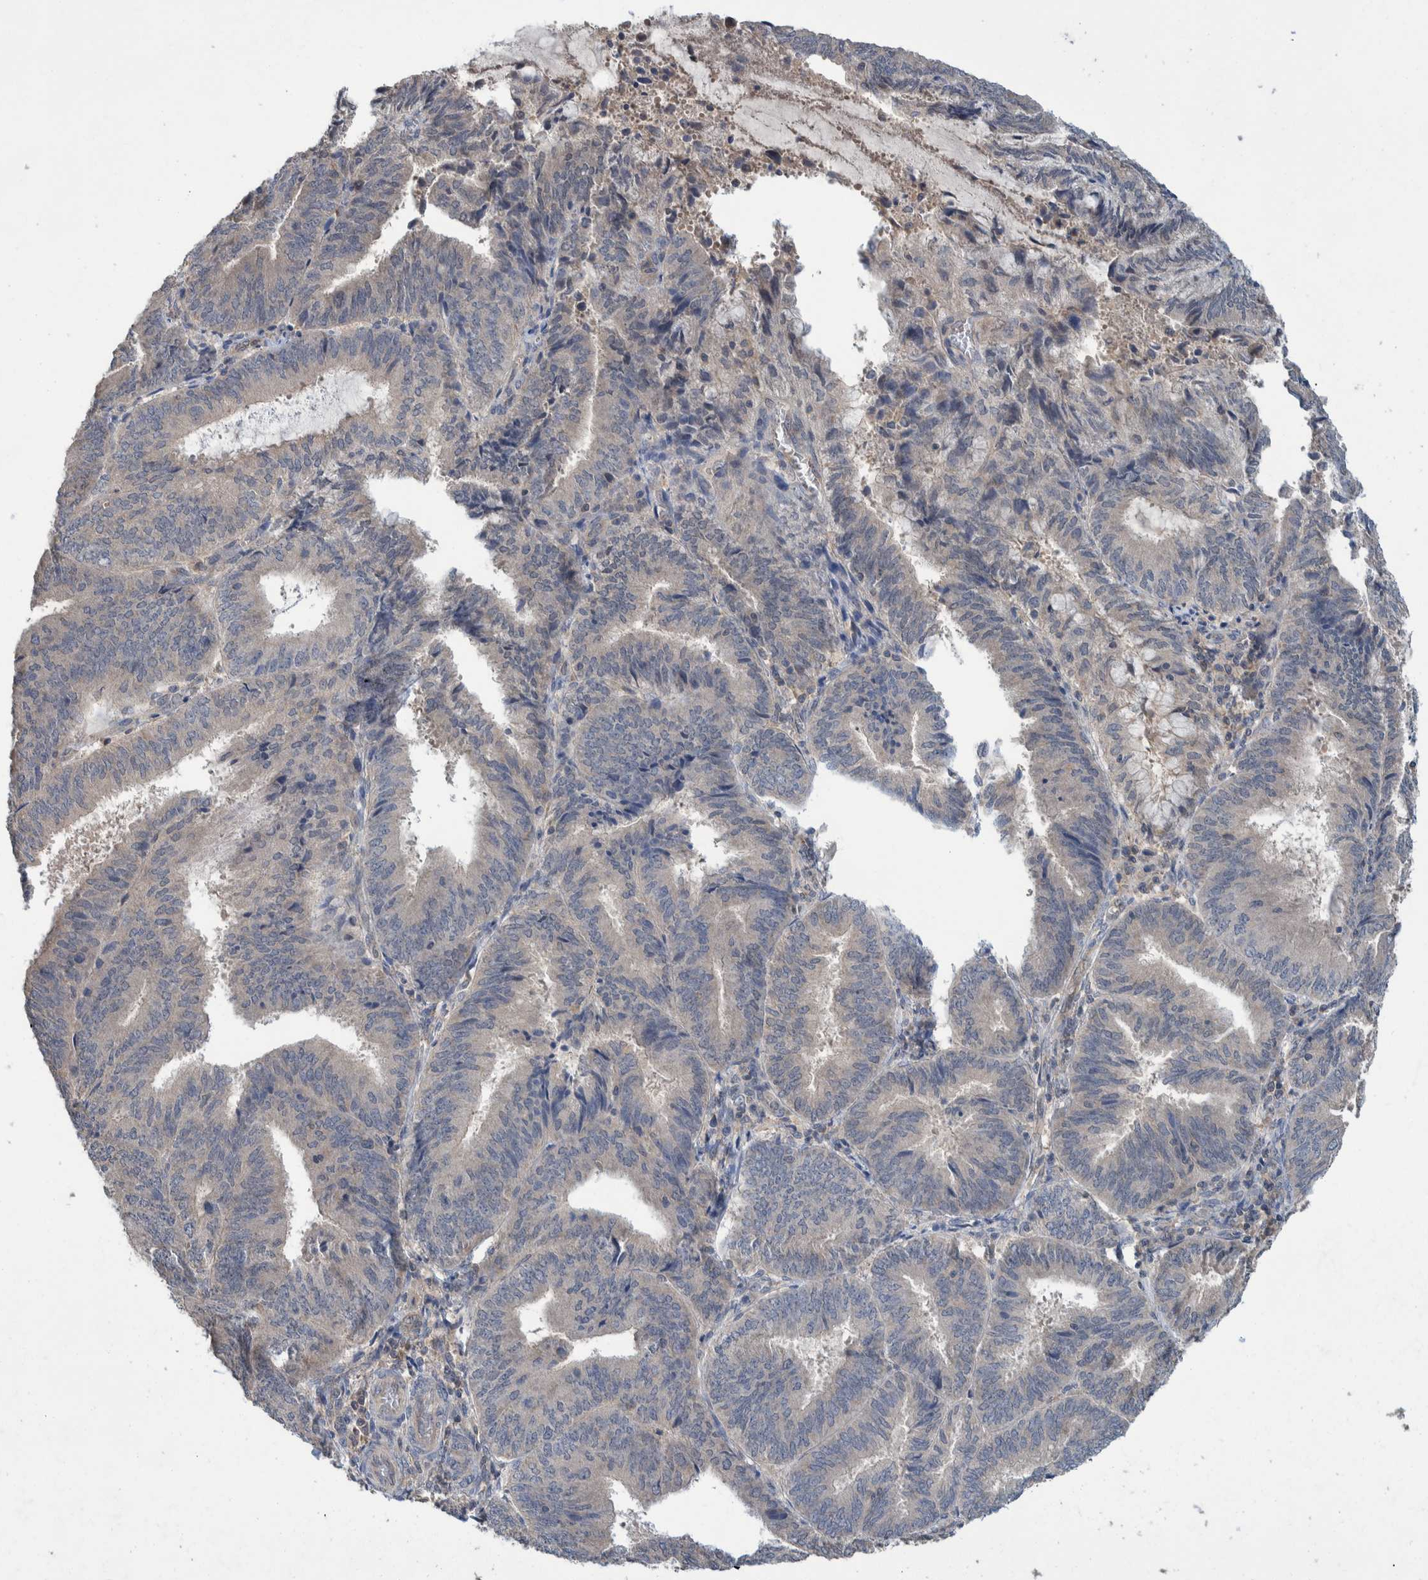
{"staining": {"intensity": "negative", "quantity": "none", "location": "none"}, "tissue": "endometrial cancer", "cell_type": "Tumor cells", "image_type": "cancer", "snomed": [{"axis": "morphology", "description": "Adenocarcinoma, NOS"}, {"axis": "topography", "description": "Endometrium"}], "caption": "IHC of endometrial adenocarcinoma exhibits no positivity in tumor cells.", "gene": "PLPBP", "patient": {"sex": "female", "age": 81}}